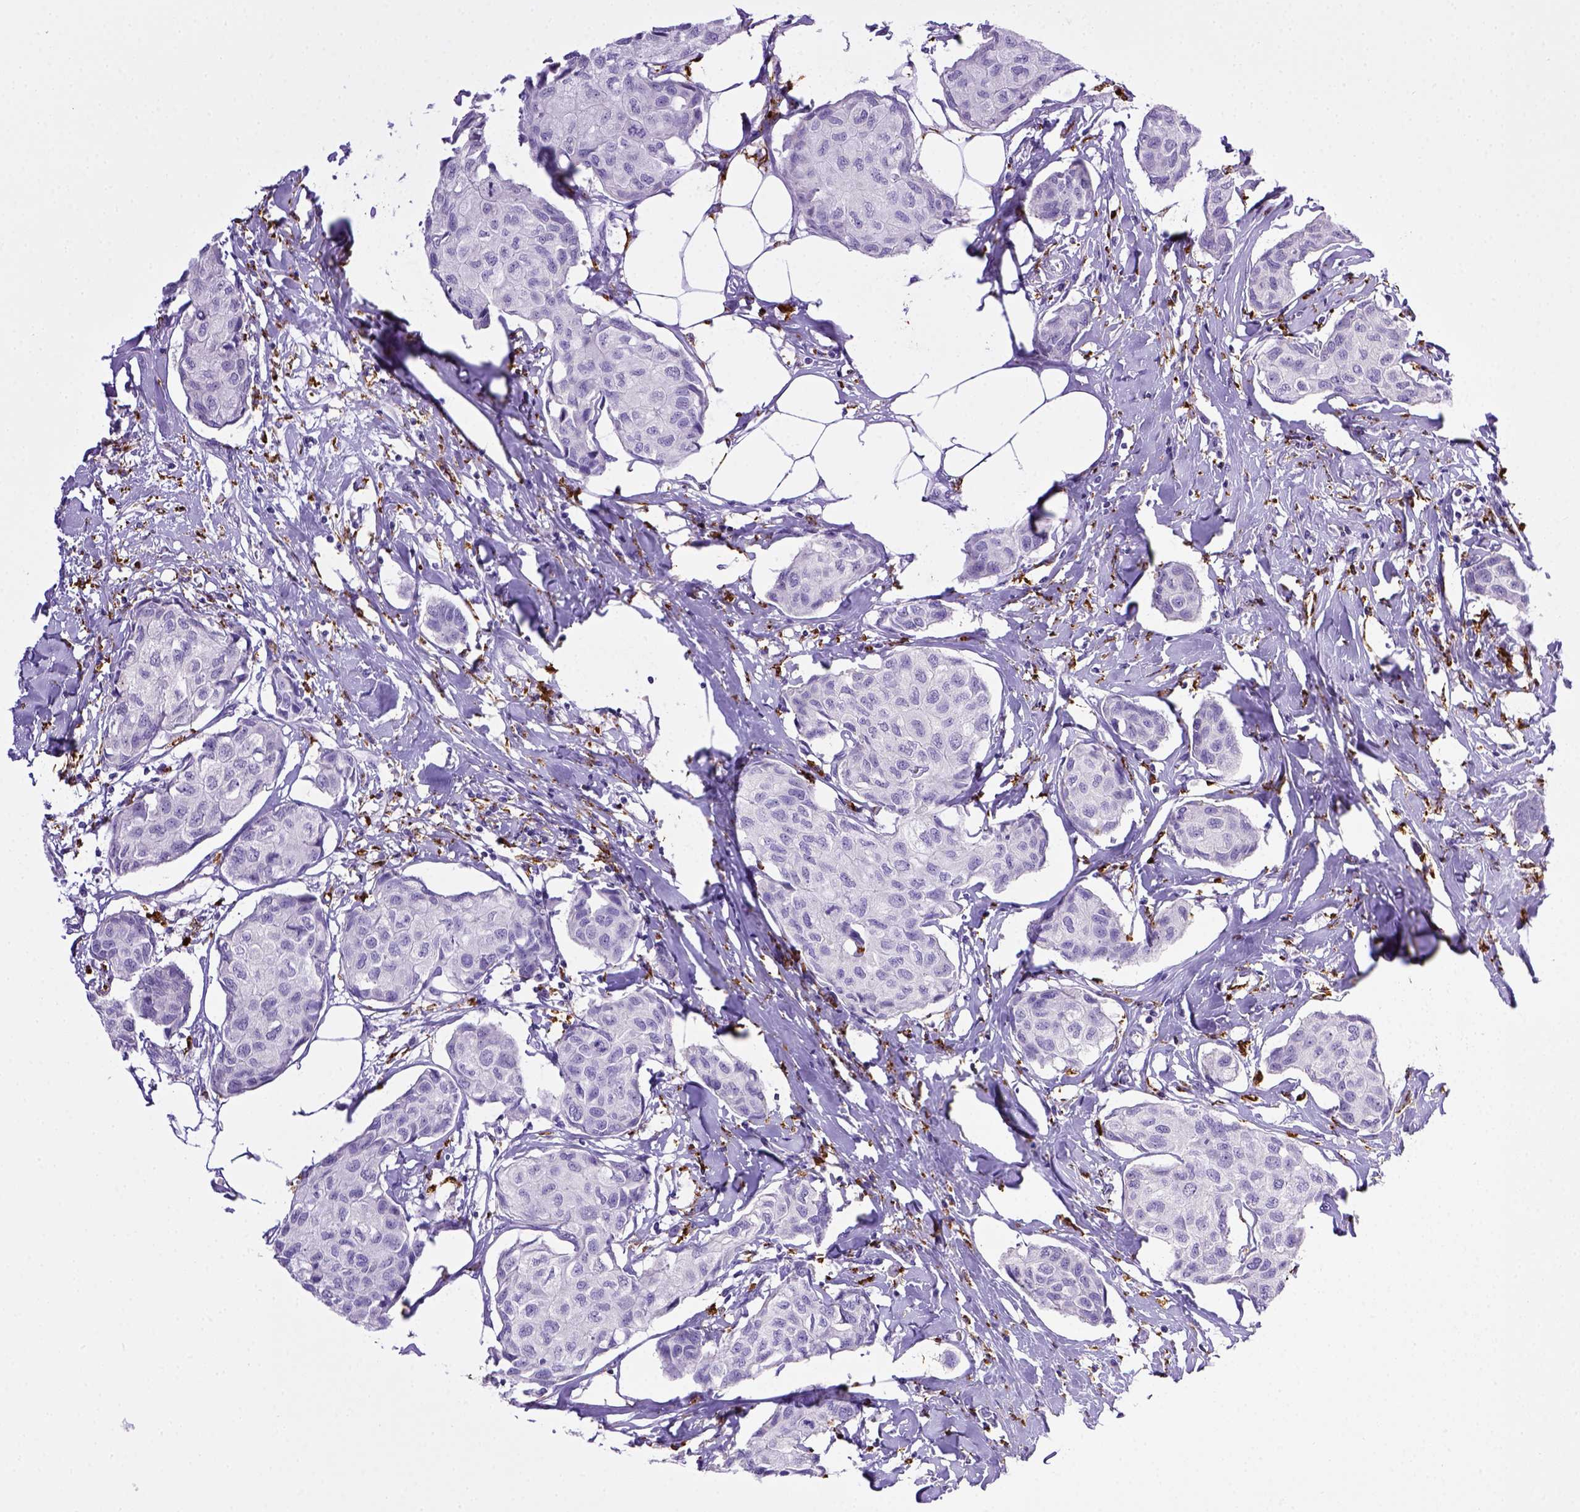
{"staining": {"intensity": "negative", "quantity": "none", "location": "none"}, "tissue": "breast cancer", "cell_type": "Tumor cells", "image_type": "cancer", "snomed": [{"axis": "morphology", "description": "Duct carcinoma"}, {"axis": "topography", "description": "Breast"}], "caption": "Tumor cells show no significant protein staining in intraductal carcinoma (breast).", "gene": "CD68", "patient": {"sex": "female", "age": 80}}